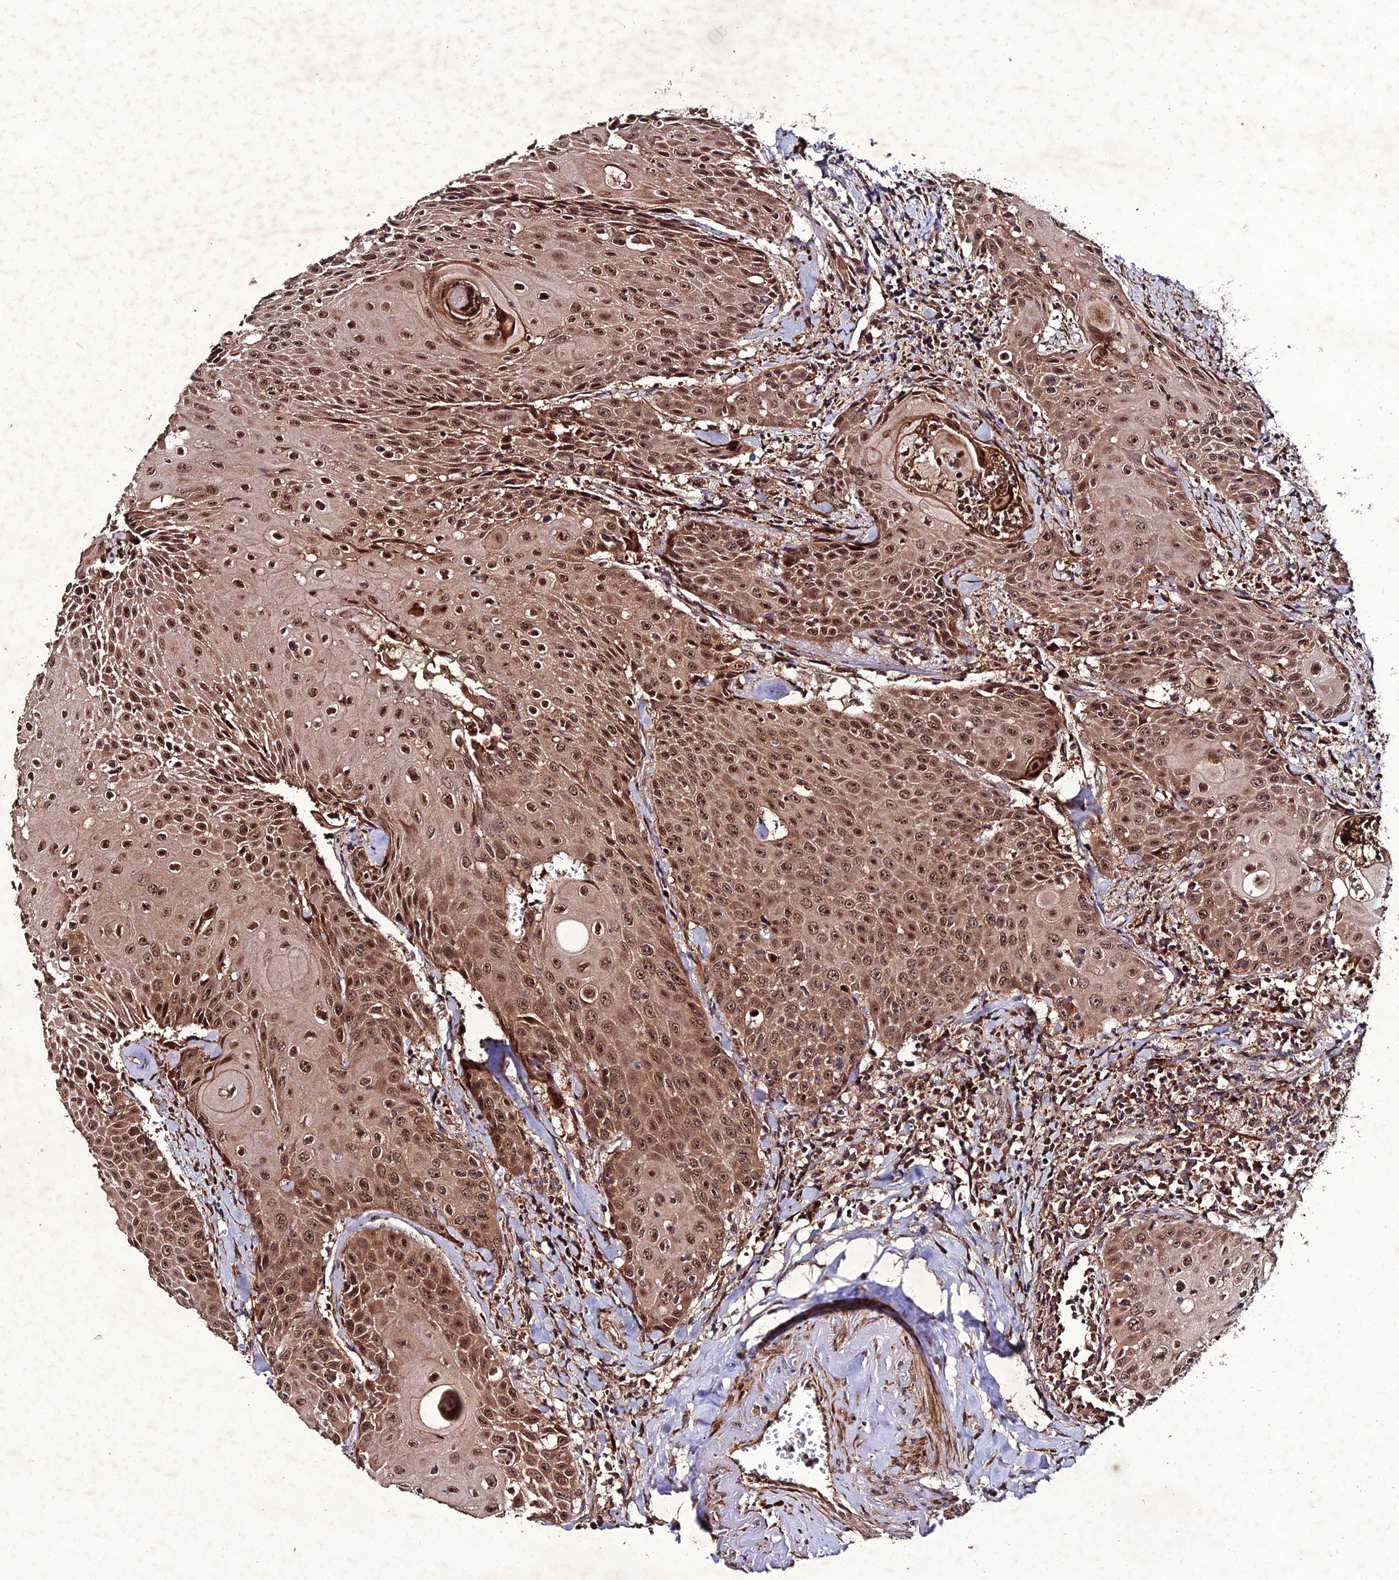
{"staining": {"intensity": "moderate", "quantity": ">75%", "location": "cytoplasmic/membranous,nuclear"}, "tissue": "head and neck cancer", "cell_type": "Tumor cells", "image_type": "cancer", "snomed": [{"axis": "morphology", "description": "Squamous cell carcinoma, NOS"}, {"axis": "topography", "description": "Oral tissue"}, {"axis": "topography", "description": "Head-Neck"}], "caption": "Brown immunohistochemical staining in human head and neck cancer exhibits moderate cytoplasmic/membranous and nuclear staining in about >75% of tumor cells.", "gene": "ZNF766", "patient": {"sex": "female", "age": 82}}